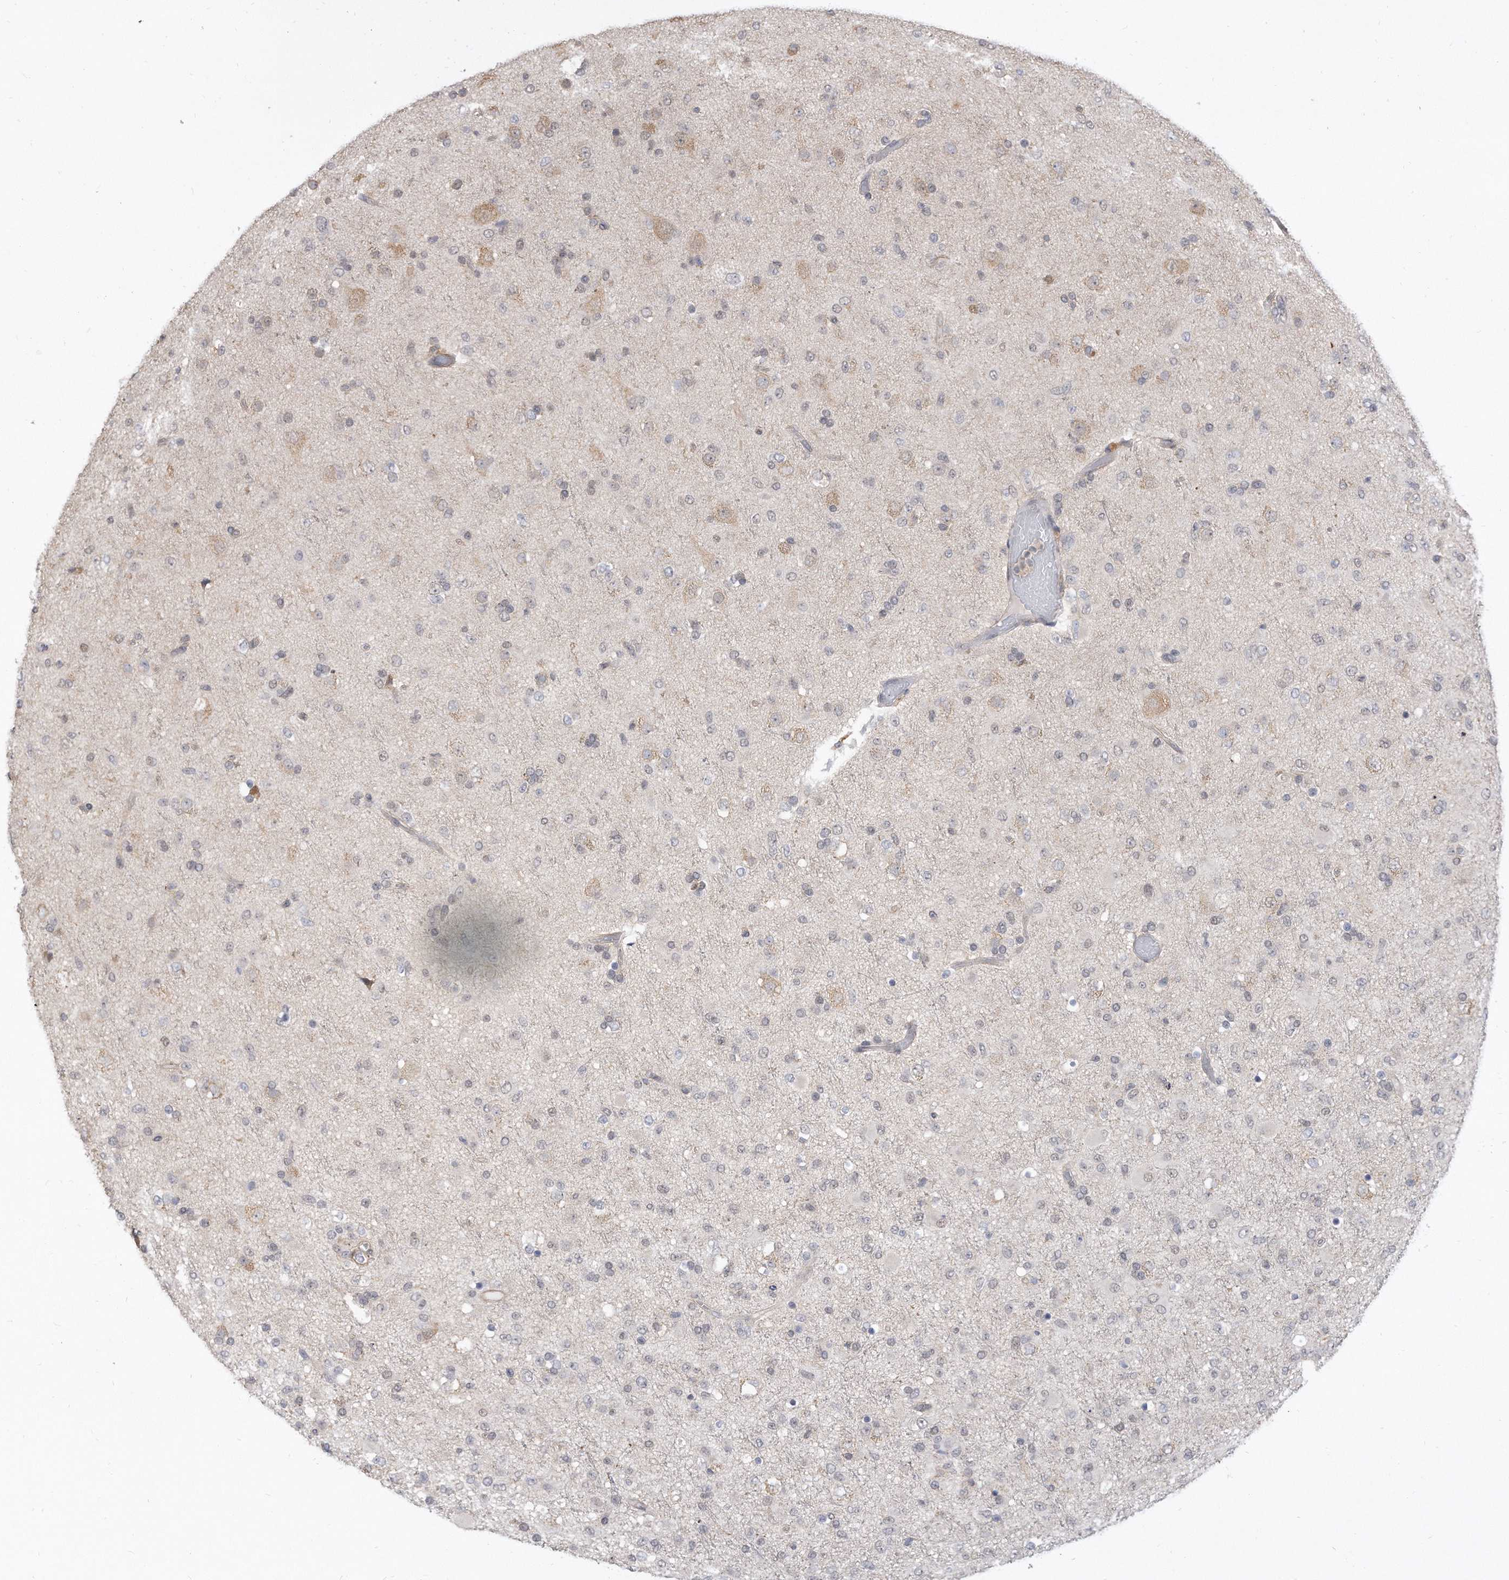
{"staining": {"intensity": "negative", "quantity": "none", "location": "none"}, "tissue": "glioma", "cell_type": "Tumor cells", "image_type": "cancer", "snomed": [{"axis": "morphology", "description": "Glioma, malignant, Low grade"}, {"axis": "topography", "description": "Brain"}], "caption": "A high-resolution histopathology image shows immunohistochemistry (IHC) staining of malignant glioma (low-grade), which reveals no significant positivity in tumor cells.", "gene": "TCP1", "patient": {"sex": "male", "age": 65}}